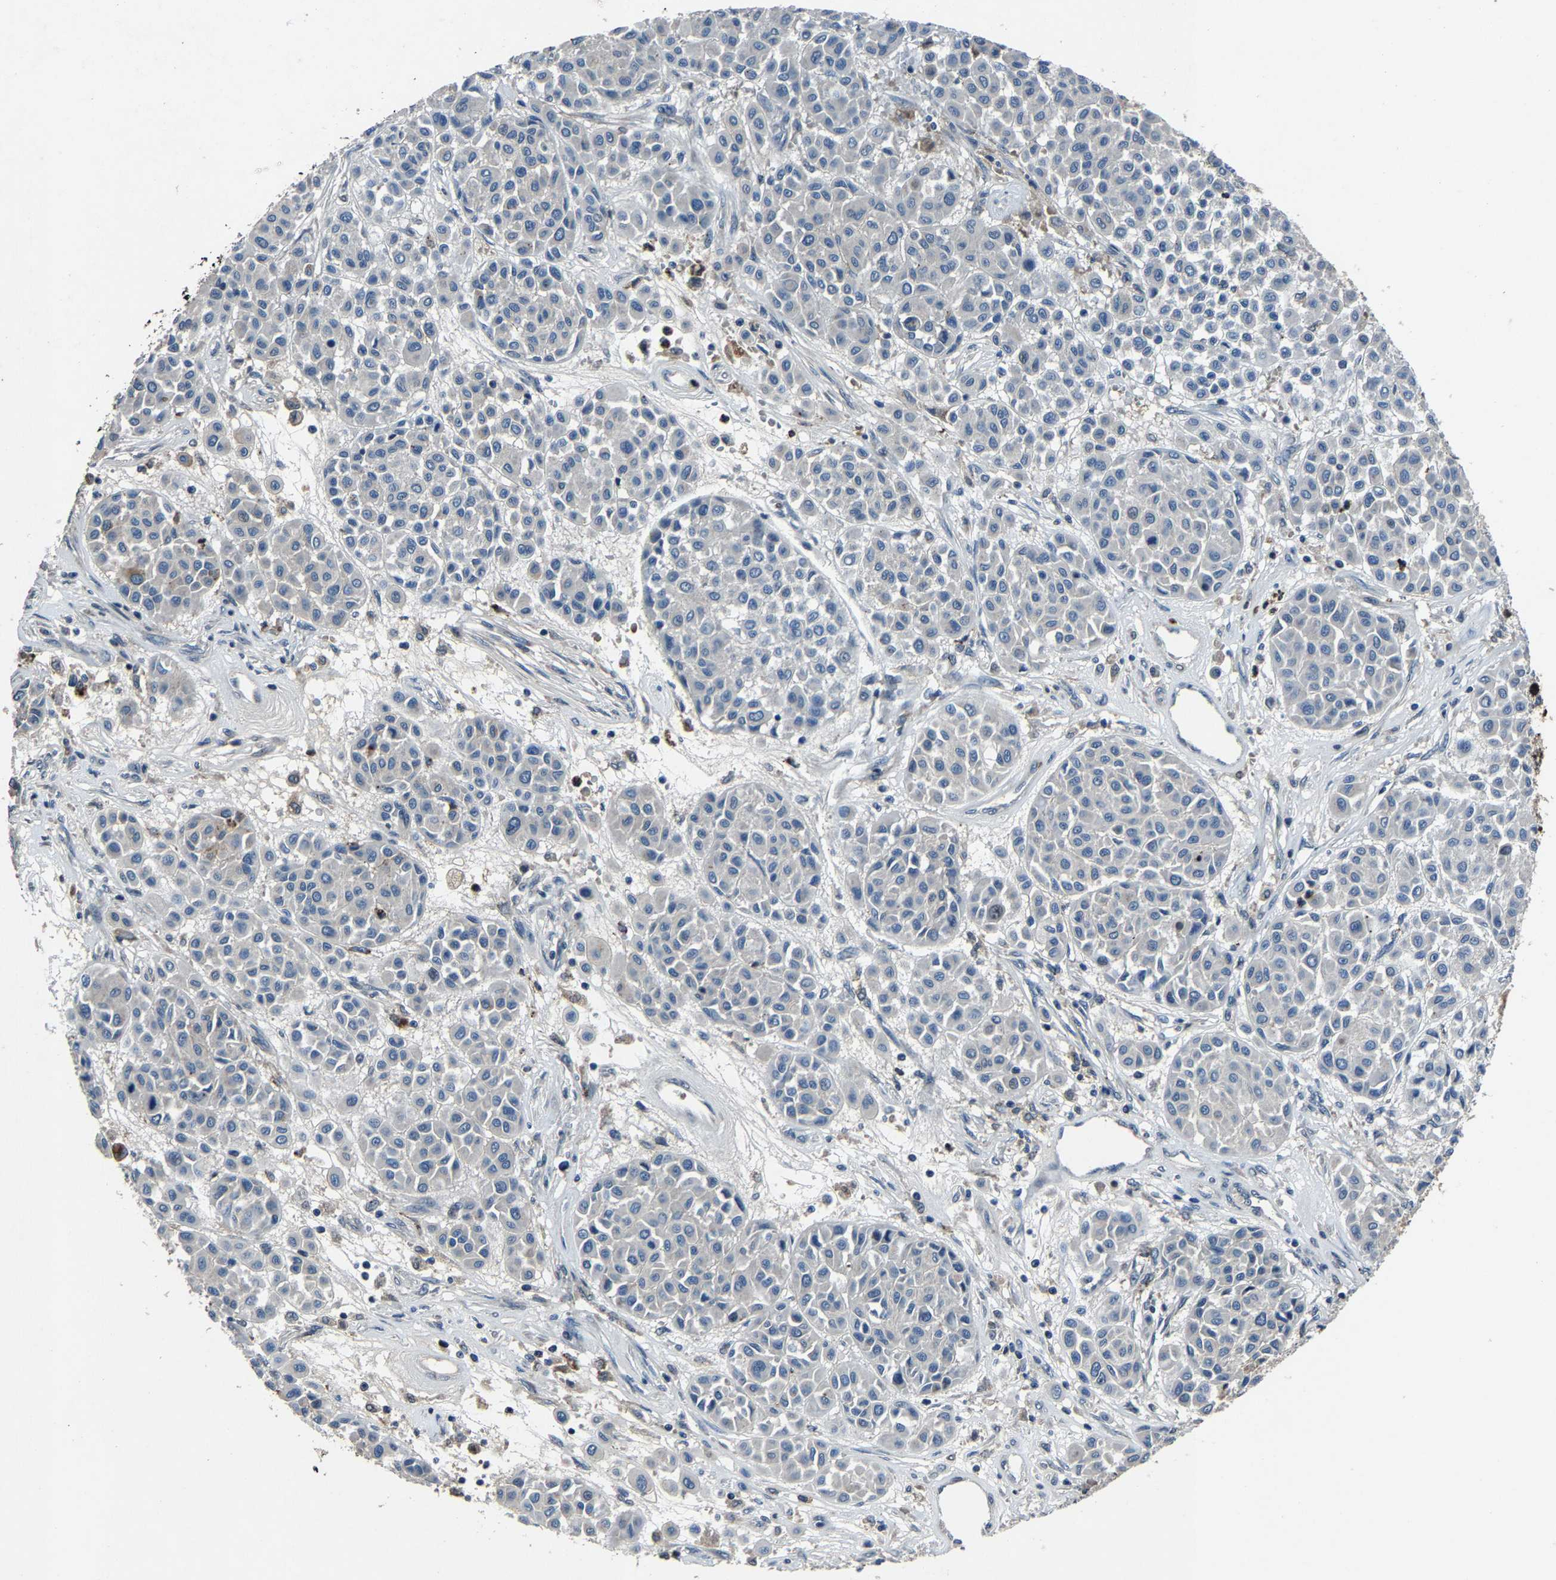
{"staining": {"intensity": "negative", "quantity": "none", "location": "none"}, "tissue": "melanoma", "cell_type": "Tumor cells", "image_type": "cancer", "snomed": [{"axis": "morphology", "description": "Malignant melanoma, Metastatic site"}, {"axis": "topography", "description": "Soft tissue"}], "caption": "High magnification brightfield microscopy of malignant melanoma (metastatic site) stained with DAB (3,3'-diaminobenzidine) (brown) and counterstained with hematoxylin (blue): tumor cells show no significant staining.", "gene": "PCNX2", "patient": {"sex": "male", "age": 41}}